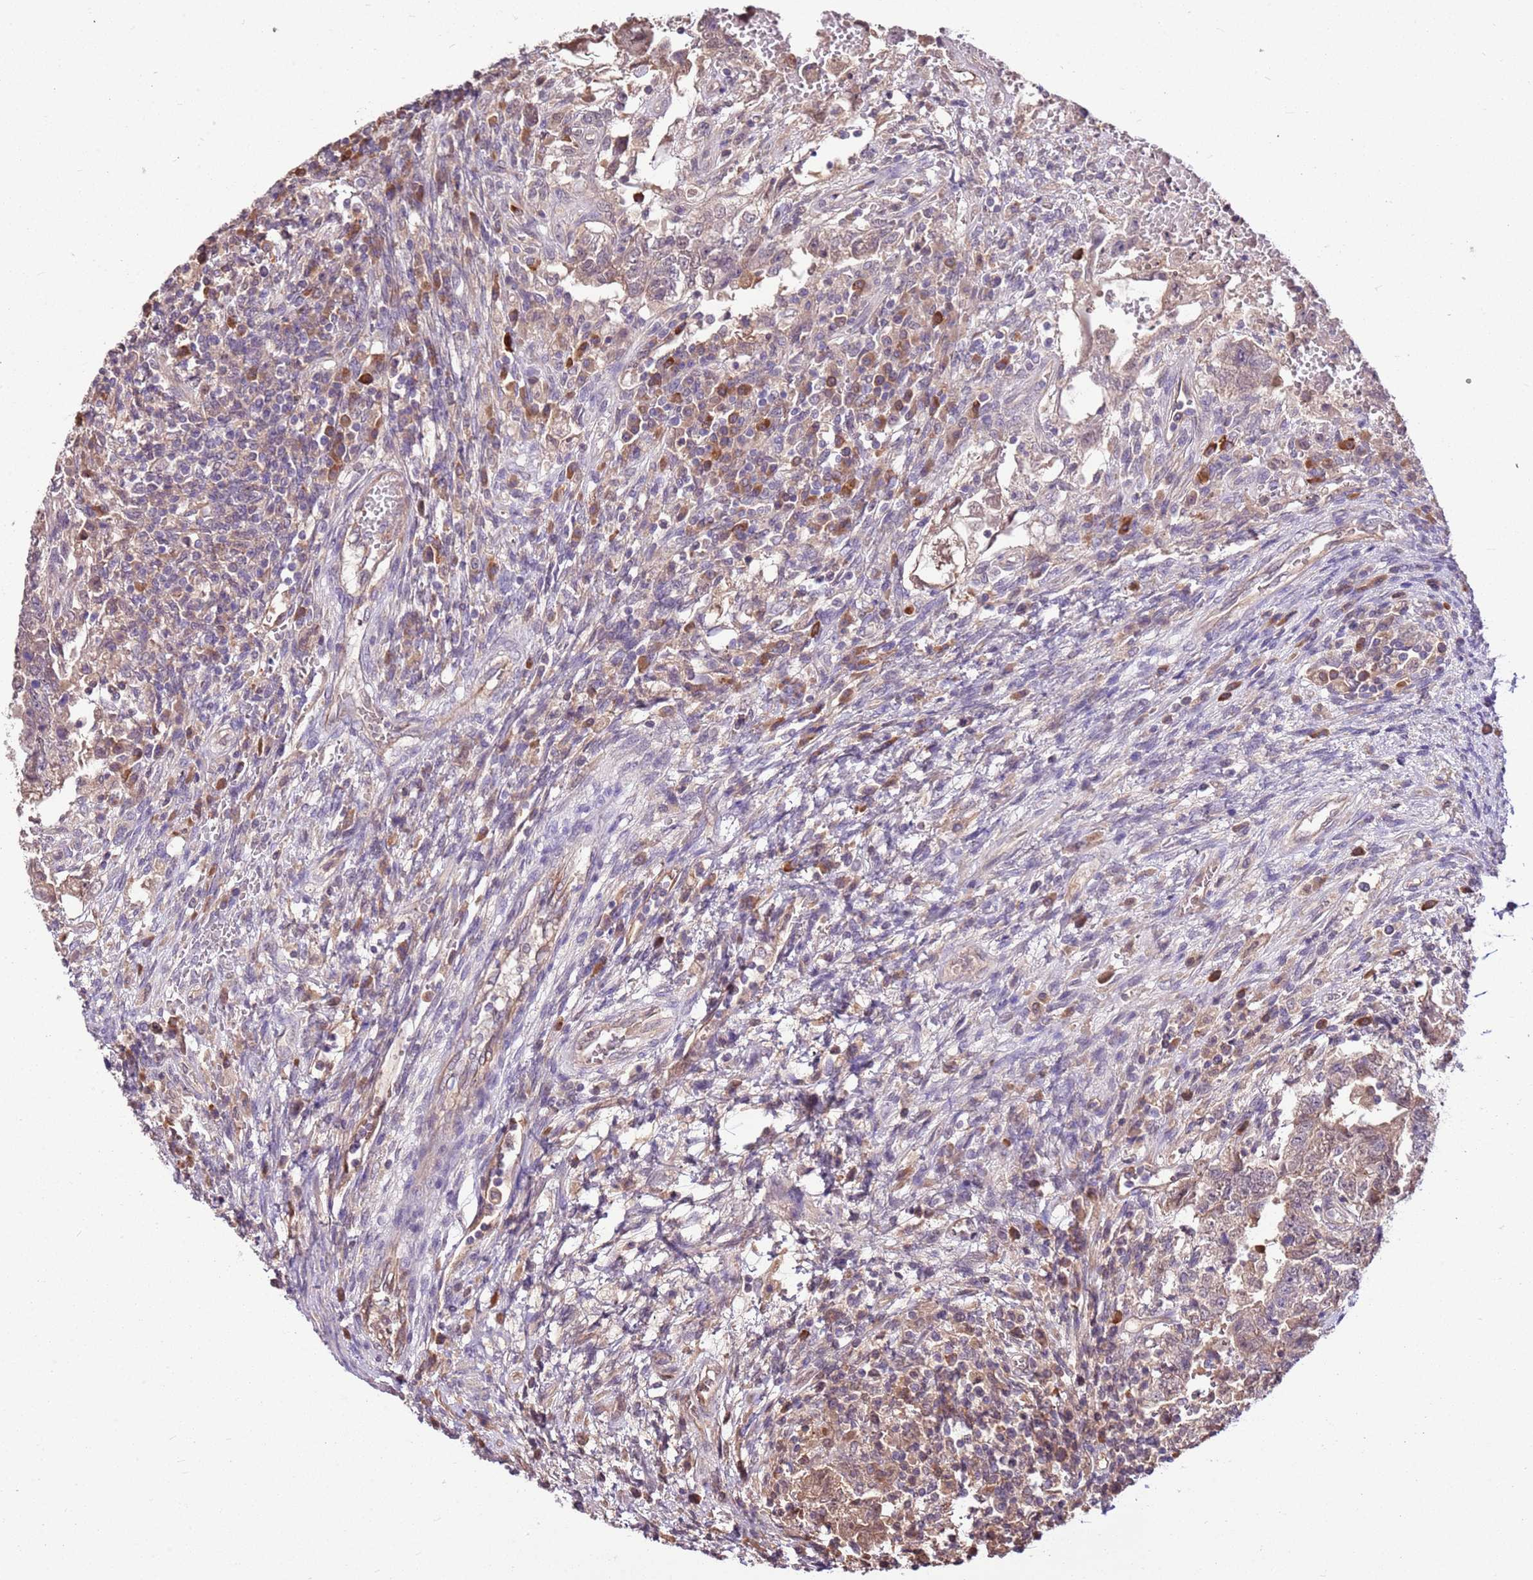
{"staining": {"intensity": "weak", "quantity": "25%-75%", "location": "cytoplasmic/membranous"}, "tissue": "testis cancer", "cell_type": "Tumor cells", "image_type": "cancer", "snomed": [{"axis": "morphology", "description": "Carcinoma, Embryonal, NOS"}, {"axis": "topography", "description": "Testis"}], "caption": "Immunohistochemistry (IHC) image of human testis embryonal carcinoma stained for a protein (brown), which demonstrates low levels of weak cytoplasmic/membranous positivity in about 25%-75% of tumor cells.", "gene": "BBS5", "patient": {"sex": "male", "age": 26}}